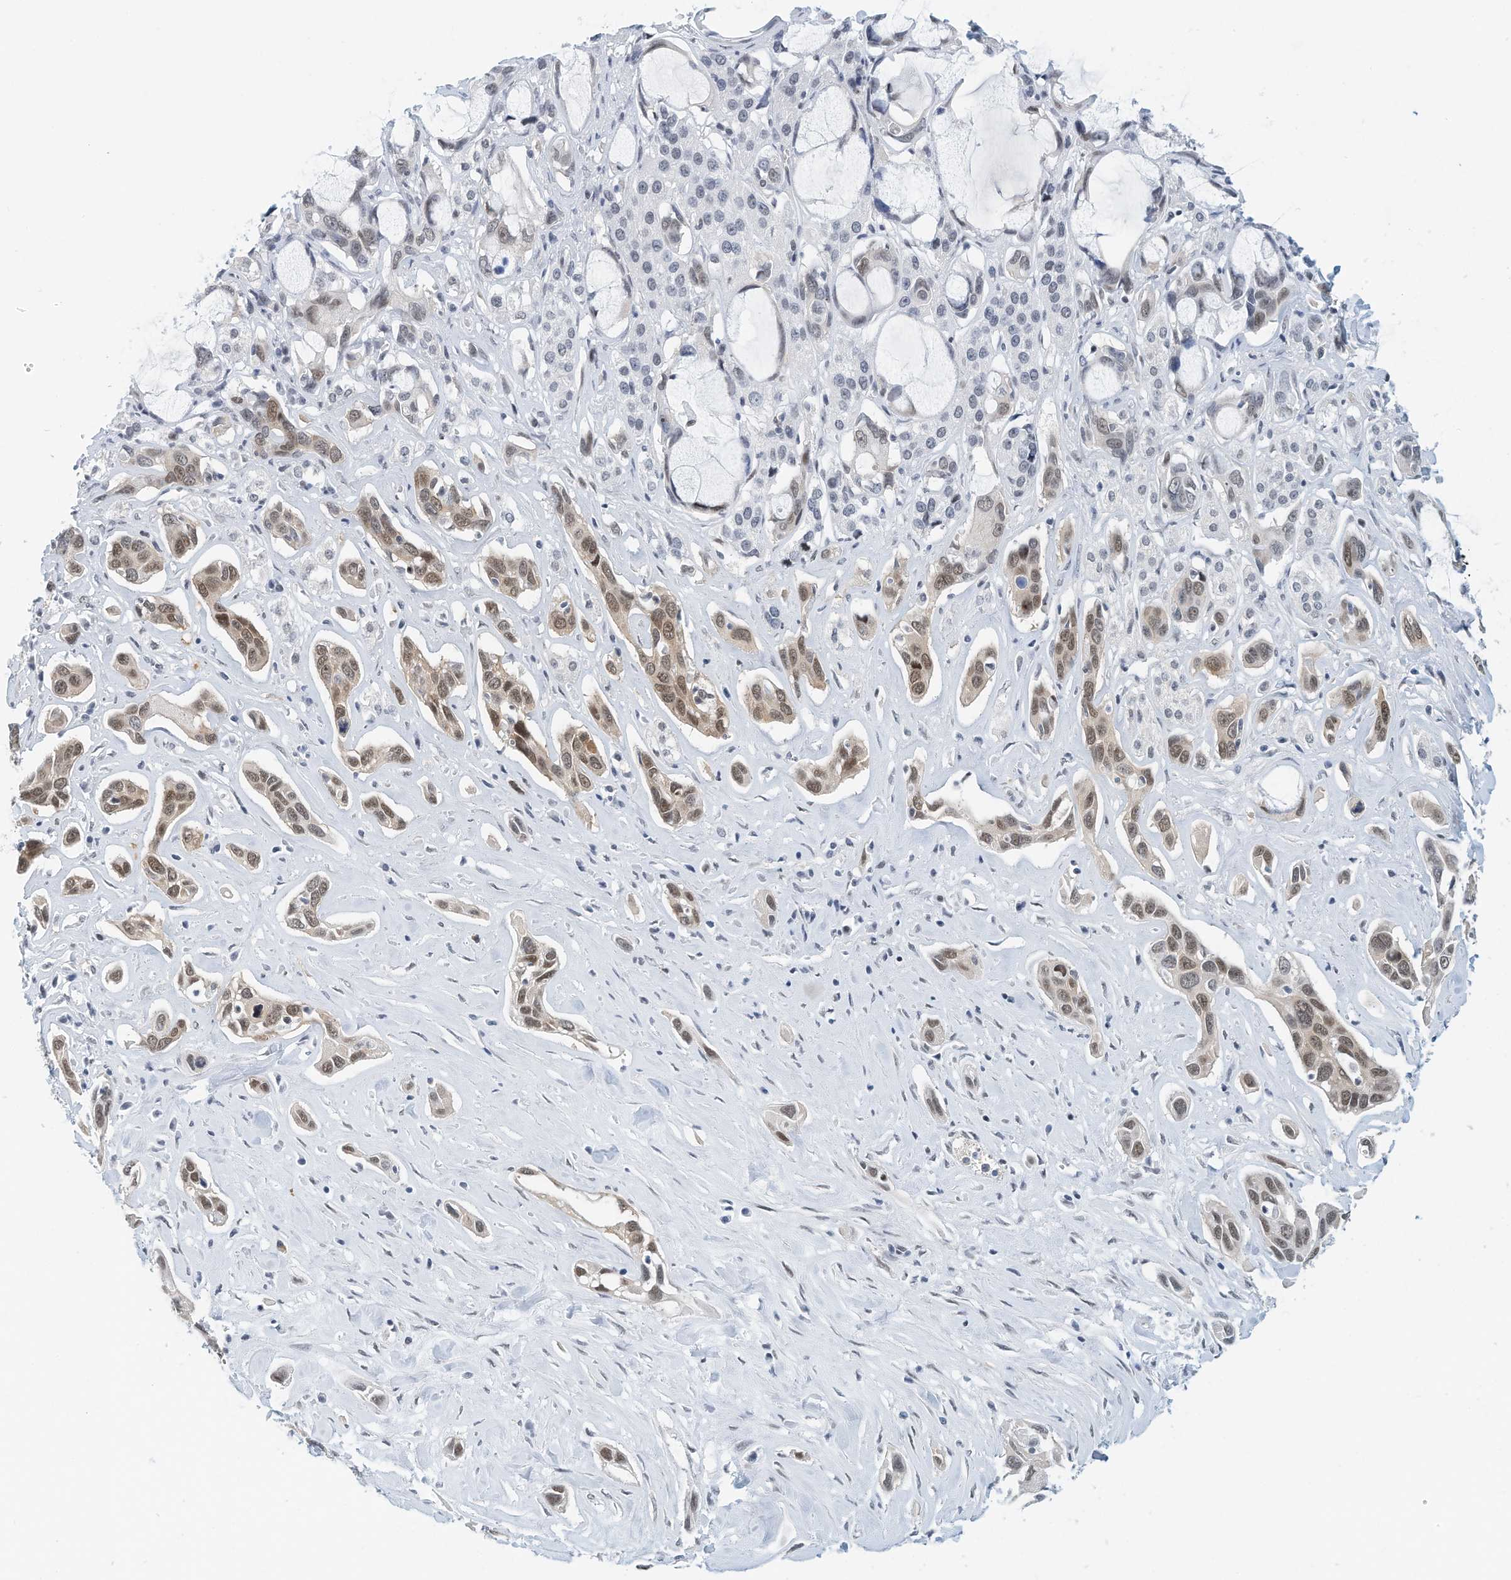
{"staining": {"intensity": "weak", "quantity": "25%-75%", "location": "nuclear"}, "tissue": "pancreatic cancer", "cell_type": "Tumor cells", "image_type": "cancer", "snomed": [{"axis": "morphology", "description": "Adenocarcinoma, NOS"}, {"axis": "topography", "description": "Pancreas"}], "caption": "A photomicrograph showing weak nuclear positivity in approximately 25%-75% of tumor cells in pancreatic adenocarcinoma, as visualized by brown immunohistochemical staining.", "gene": "ARHGAP28", "patient": {"sex": "female", "age": 60}}